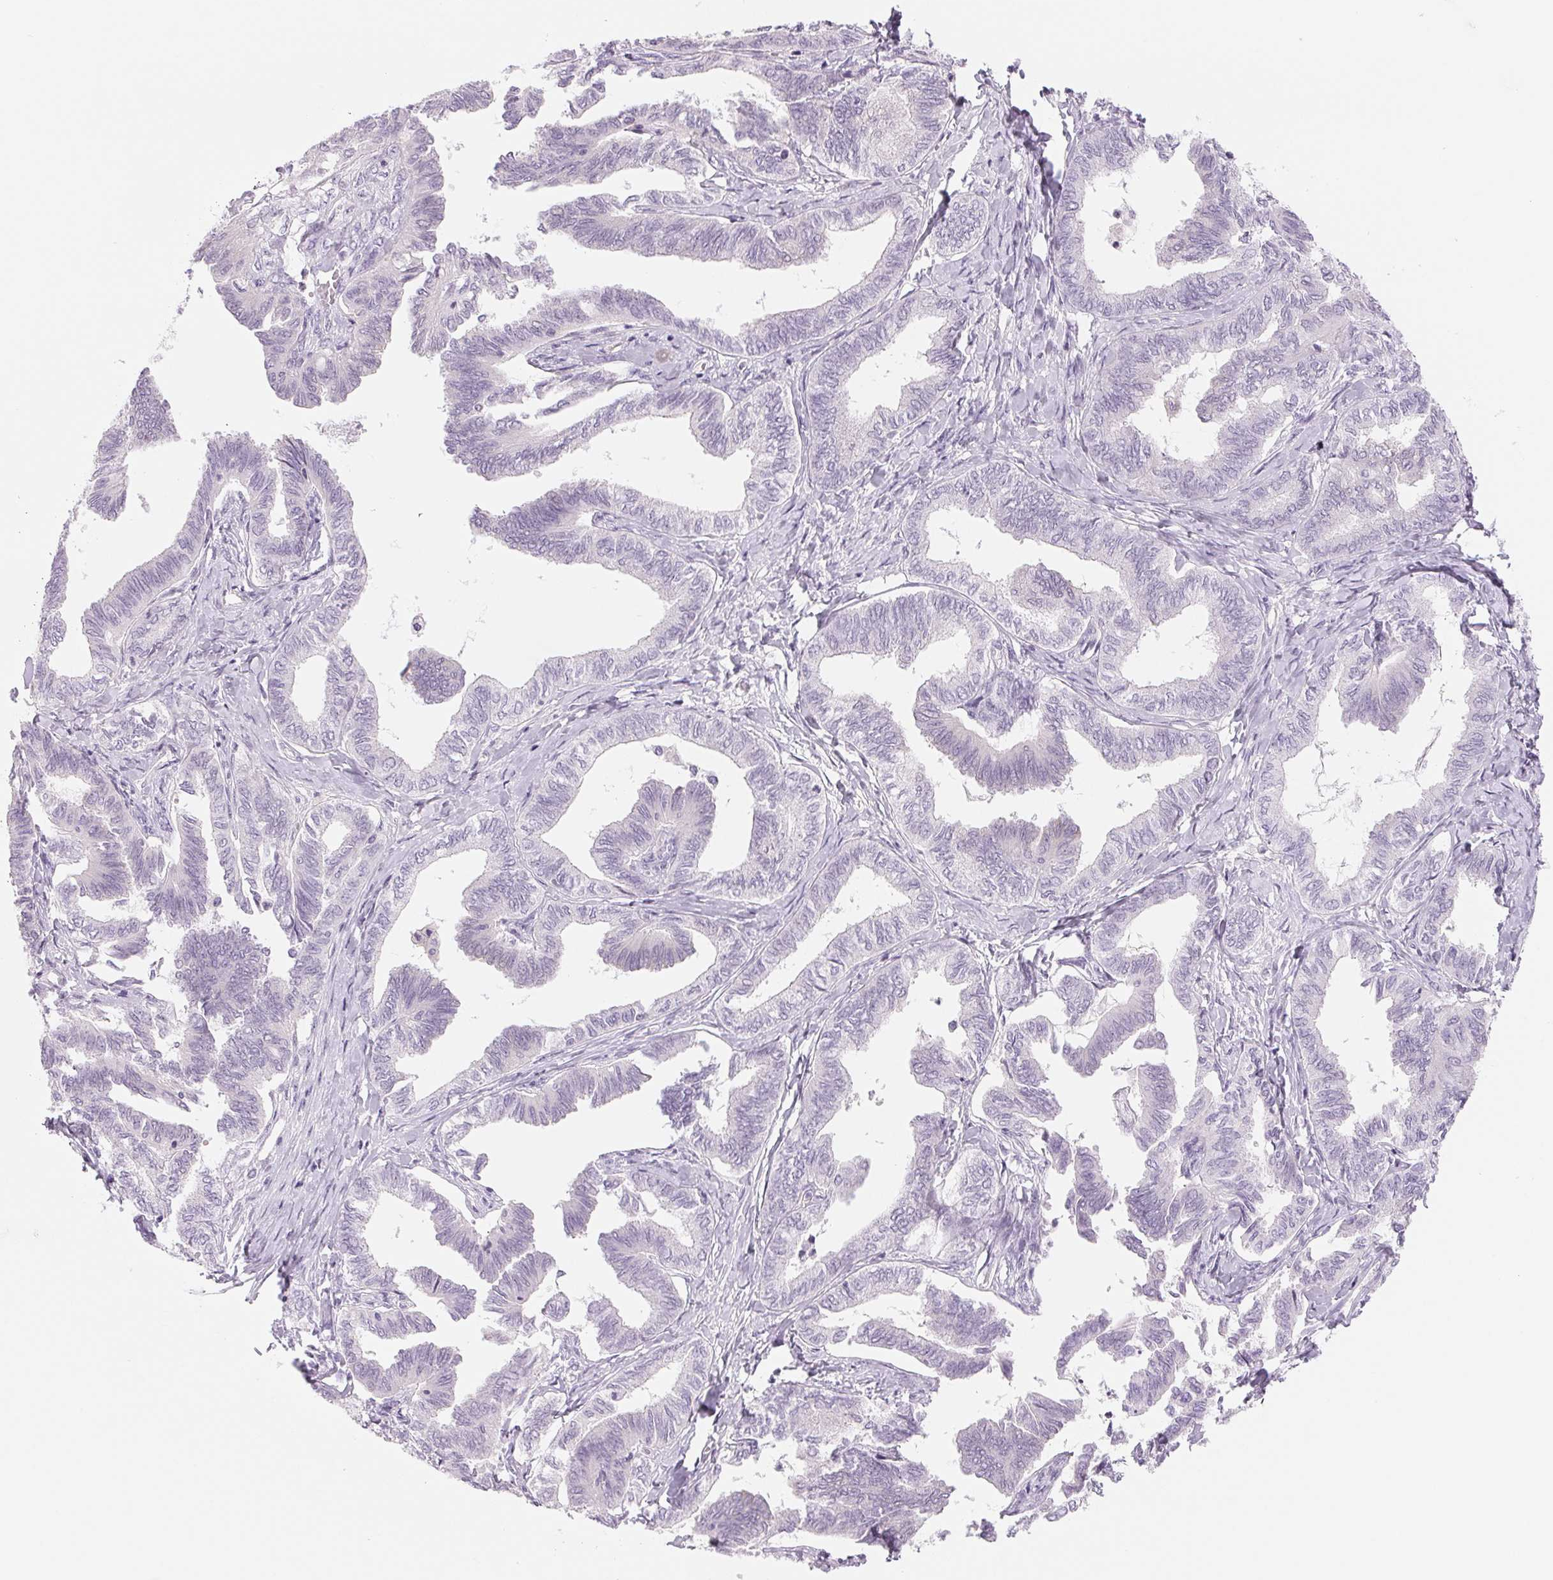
{"staining": {"intensity": "negative", "quantity": "none", "location": "none"}, "tissue": "ovarian cancer", "cell_type": "Tumor cells", "image_type": "cancer", "snomed": [{"axis": "morphology", "description": "Carcinoma, endometroid"}, {"axis": "topography", "description": "Ovary"}], "caption": "Micrograph shows no protein positivity in tumor cells of endometroid carcinoma (ovarian) tissue.", "gene": "CCDC168", "patient": {"sex": "female", "age": 70}}